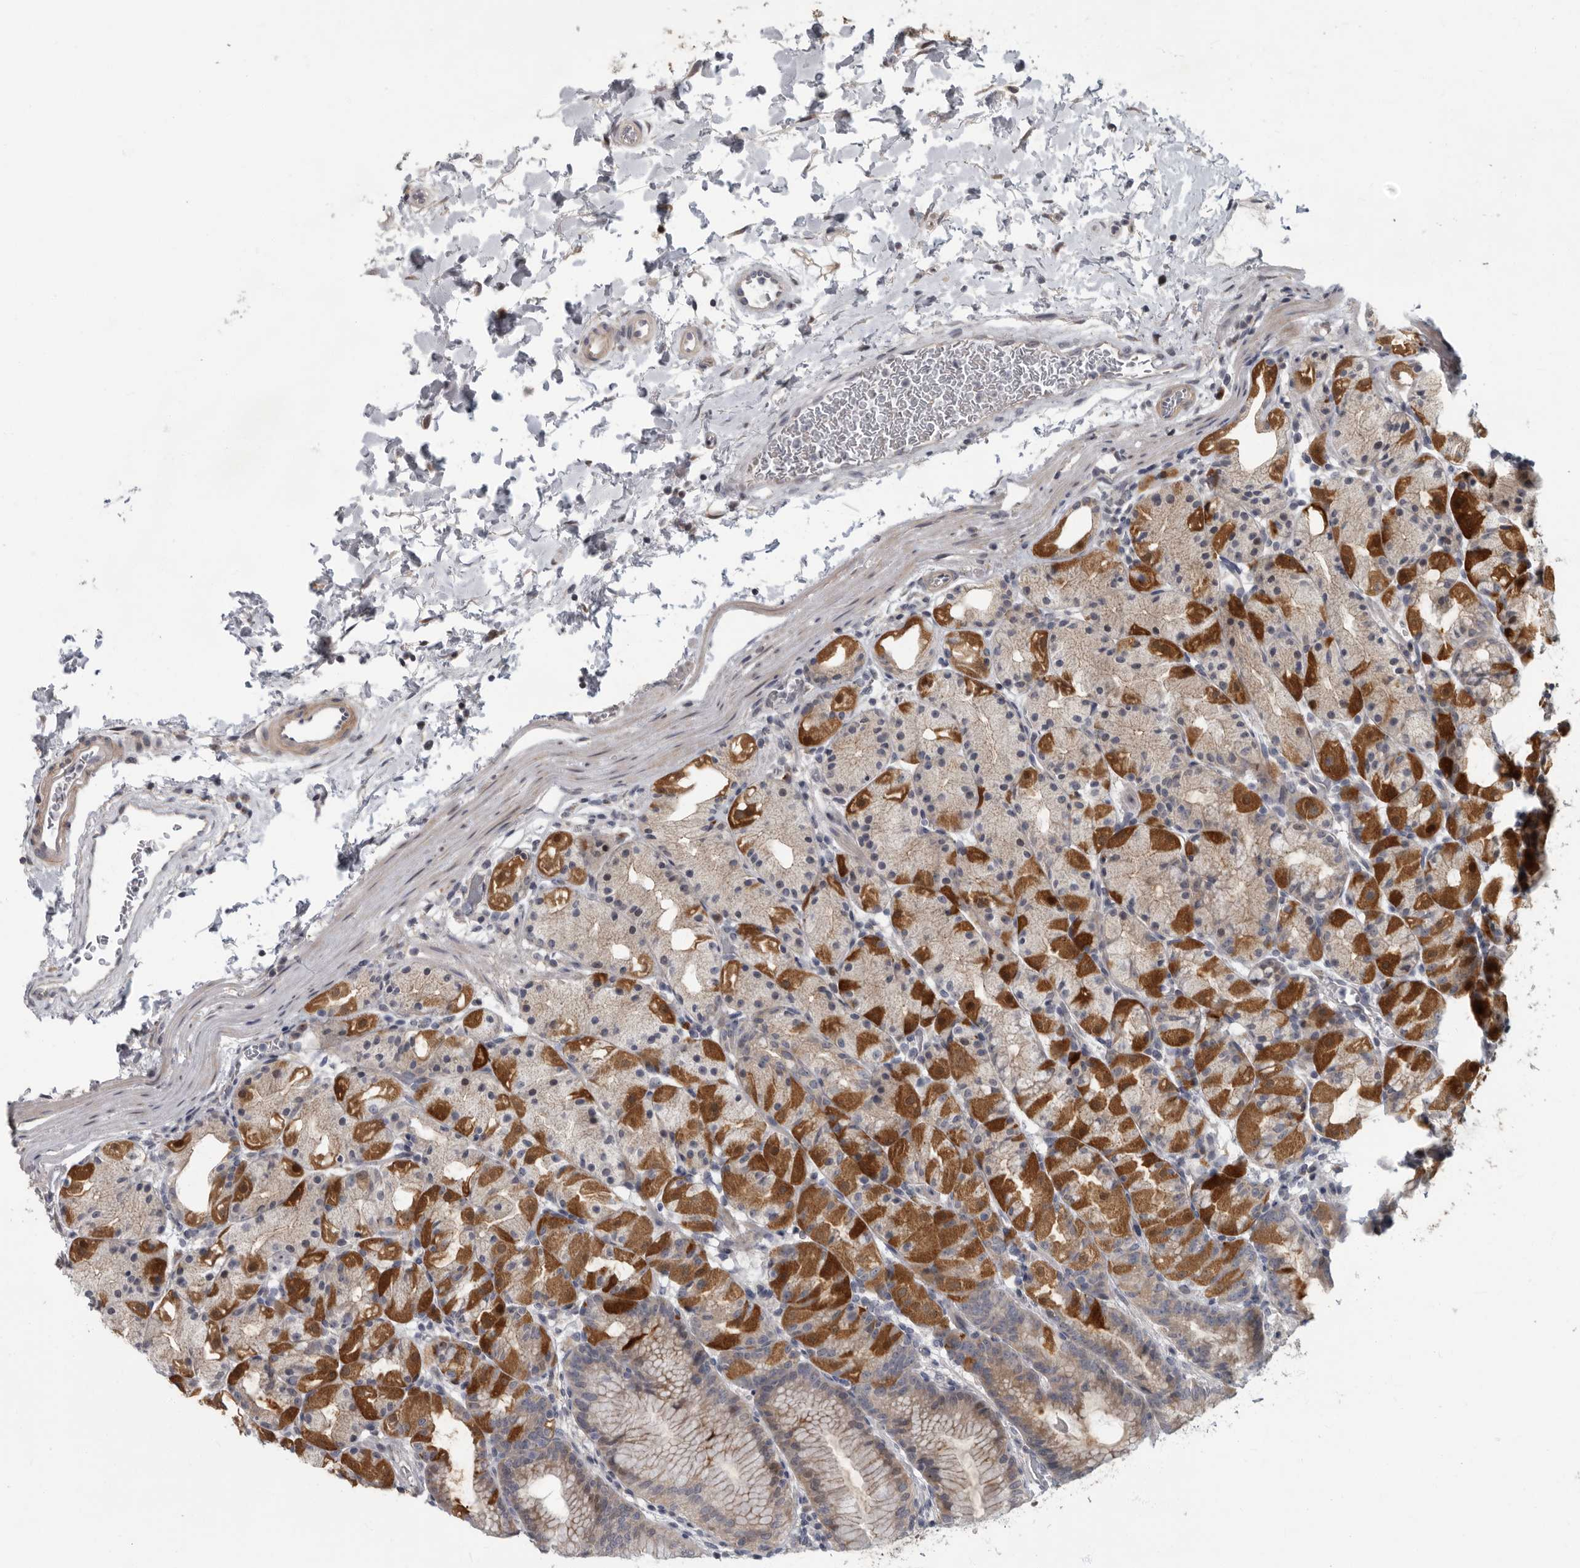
{"staining": {"intensity": "strong", "quantity": "25%-75%", "location": "cytoplasmic/membranous,nuclear"}, "tissue": "stomach", "cell_type": "Glandular cells", "image_type": "normal", "snomed": [{"axis": "morphology", "description": "Normal tissue, NOS"}, {"axis": "topography", "description": "Stomach, upper"}], "caption": "Immunohistochemistry (IHC) of unremarkable human stomach reveals high levels of strong cytoplasmic/membranous,nuclear positivity in about 25%-75% of glandular cells.", "gene": "PDE7A", "patient": {"sex": "male", "age": 48}}